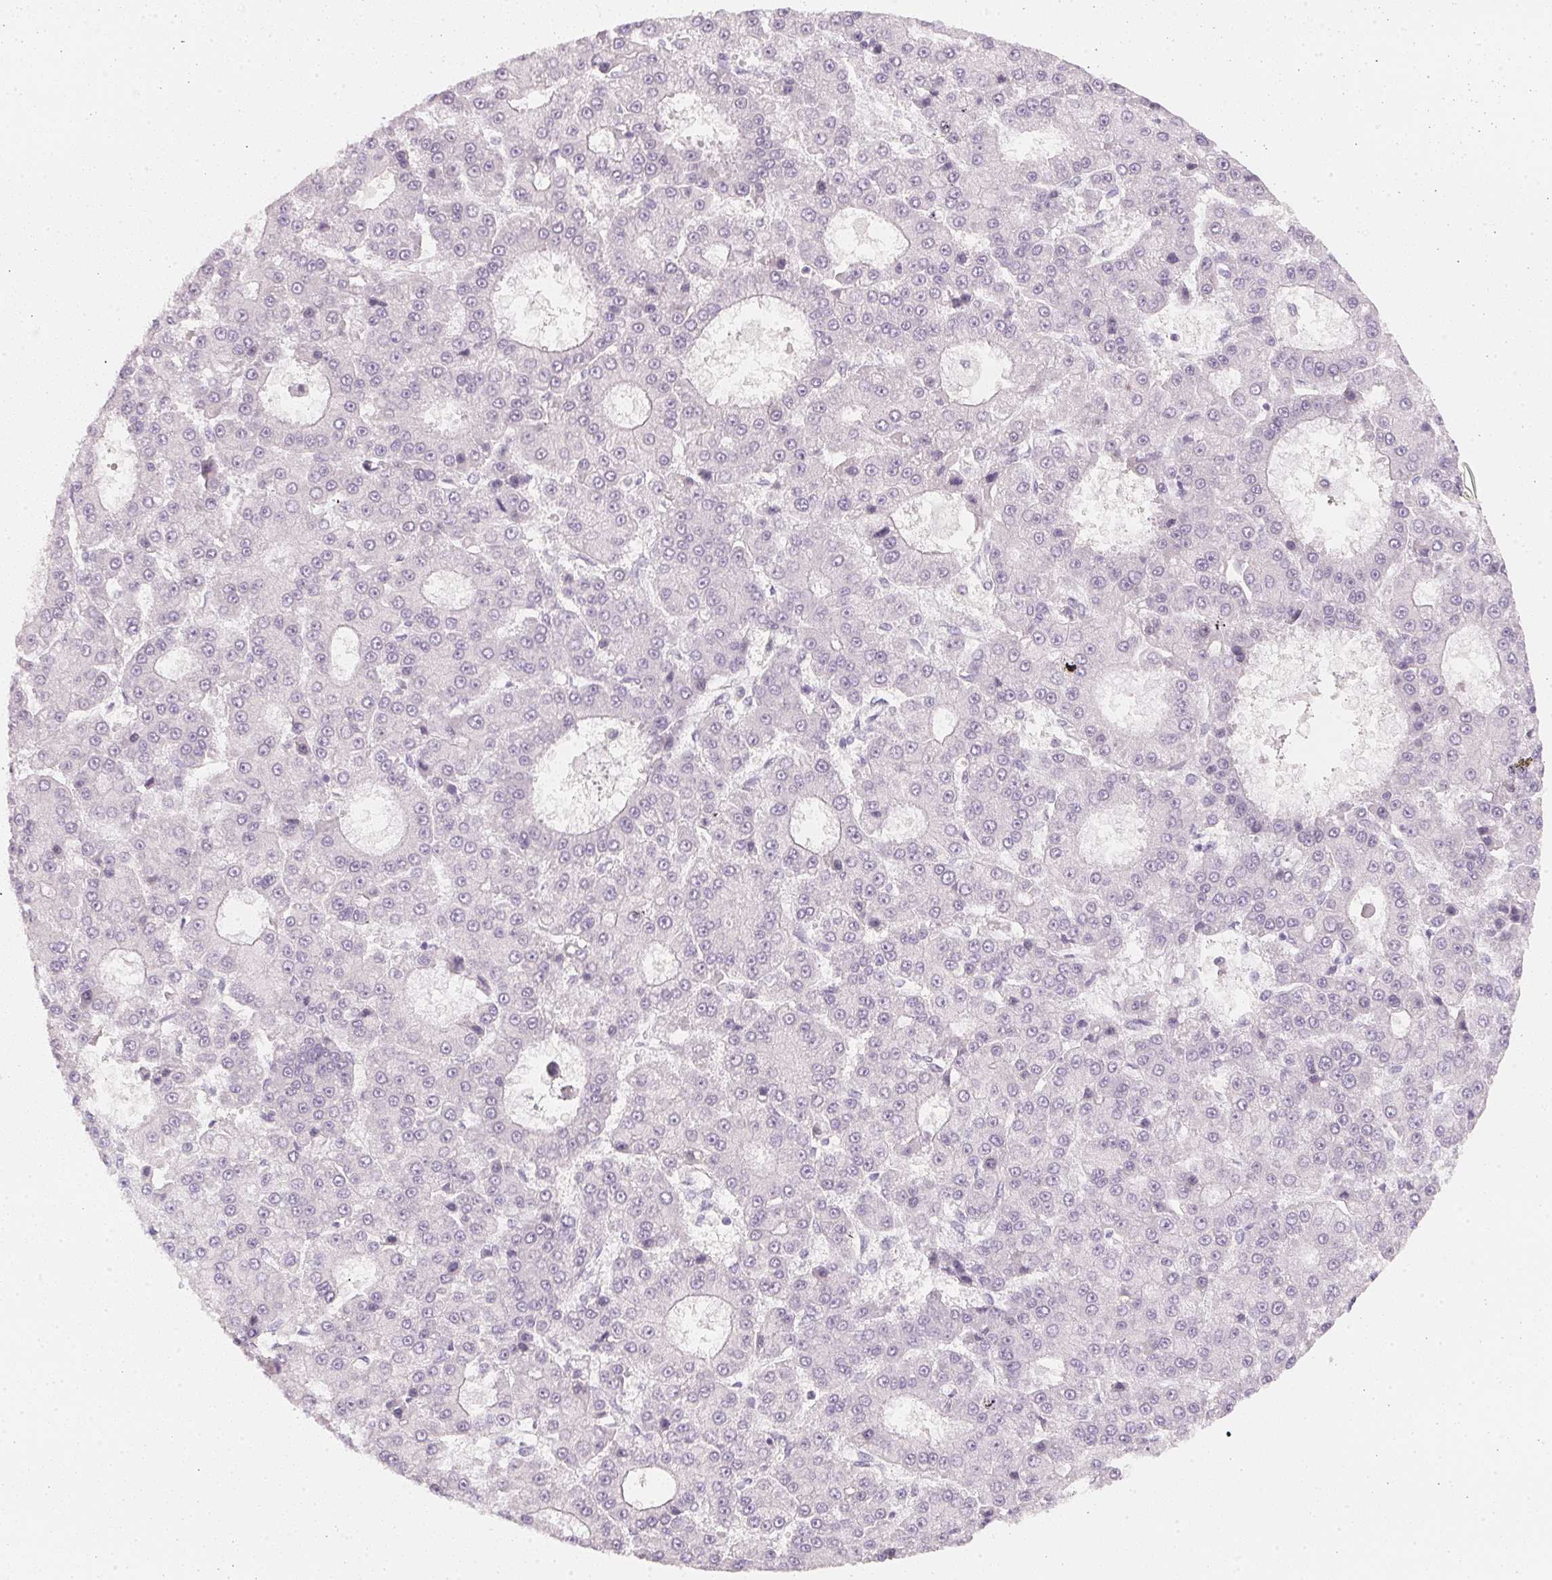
{"staining": {"intensity": "negative", "quantity": "none", "location": "none"}, "tissue": "liver cancer", "cell_type": "Tumor cells", "image_type": "cancer", "snomed": [{"axis": "morphology", "description": "Carcinoma, Hepatocellular, NOS"}, {"axis": "topography", "description": "Liver"}], "caption": "This is an immunohistochemistry image of human liver cancer. There is no expression in tumor cells.", "gene": "CFAP276", "patient": {"sex": "male", "age": 70}}